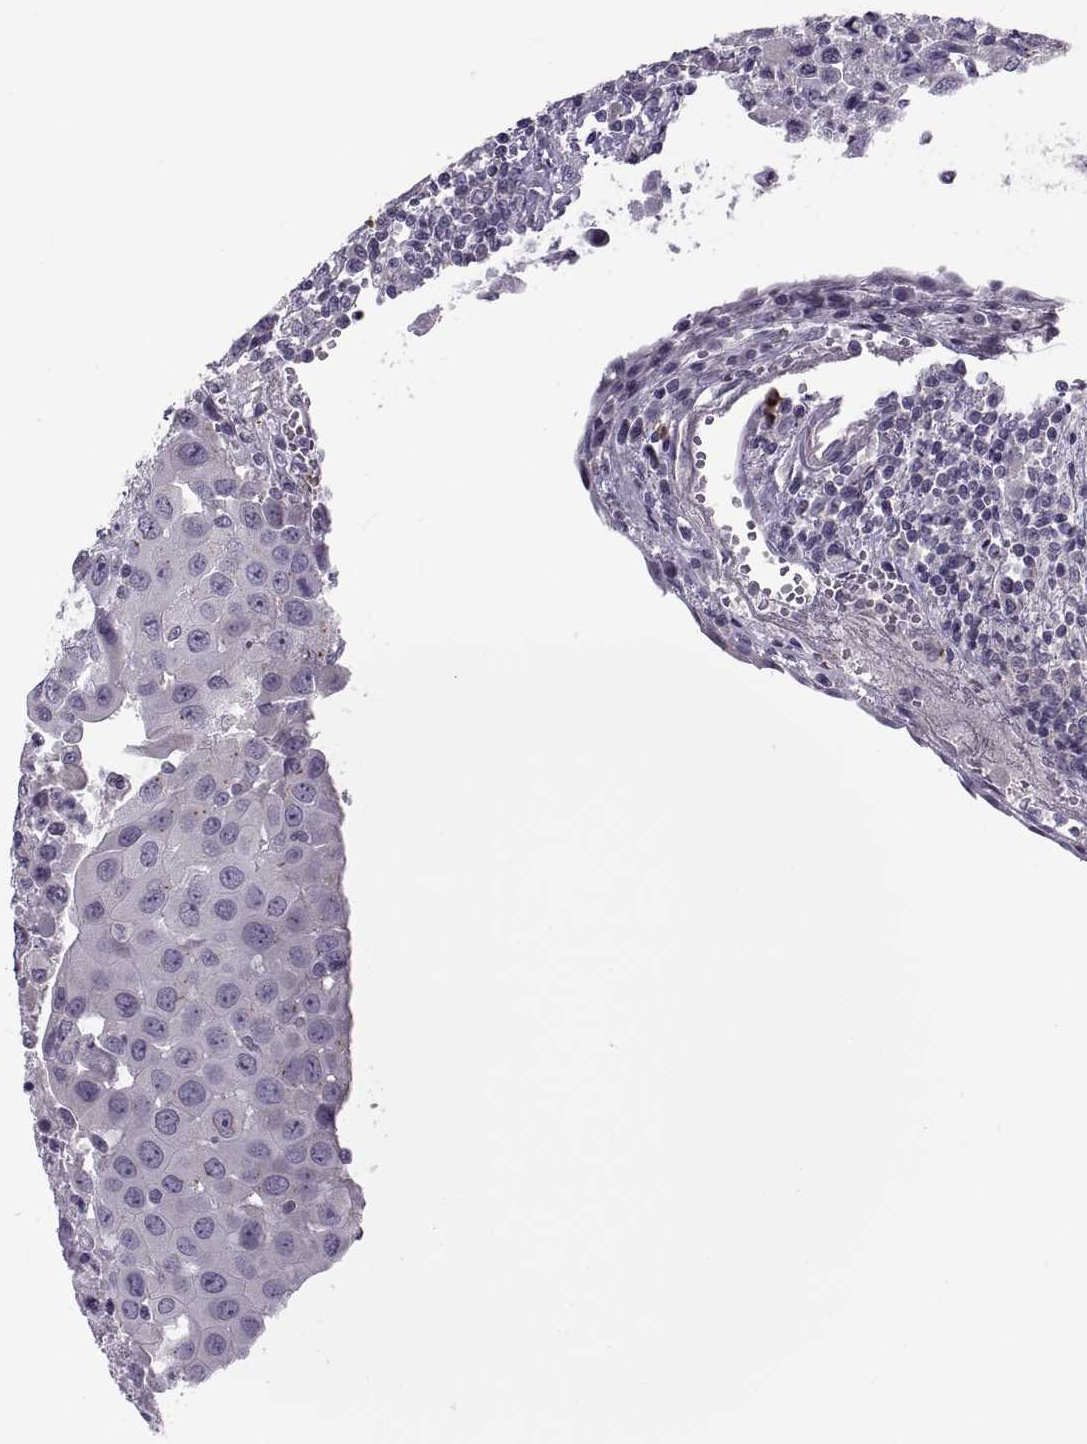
{"staining": {"intensity": "negative", "quantity": "none", "location": "none"}, "tissue": "urothelial cancer", "cell_type": "Tumor cells", "image_type": "cancer", "snomed": [{"axis": "morphology", "description": "Urothelial carcinoma, High grade"}, {"axis": "topography", "description": "Urinary bladder"}], "caption": "Immunohistochemical staining of human urothelial cancer shows no significant staining in tumor cells.", "gene": "RSPH6A", "patient": {"sex": "female", "age": 85}}